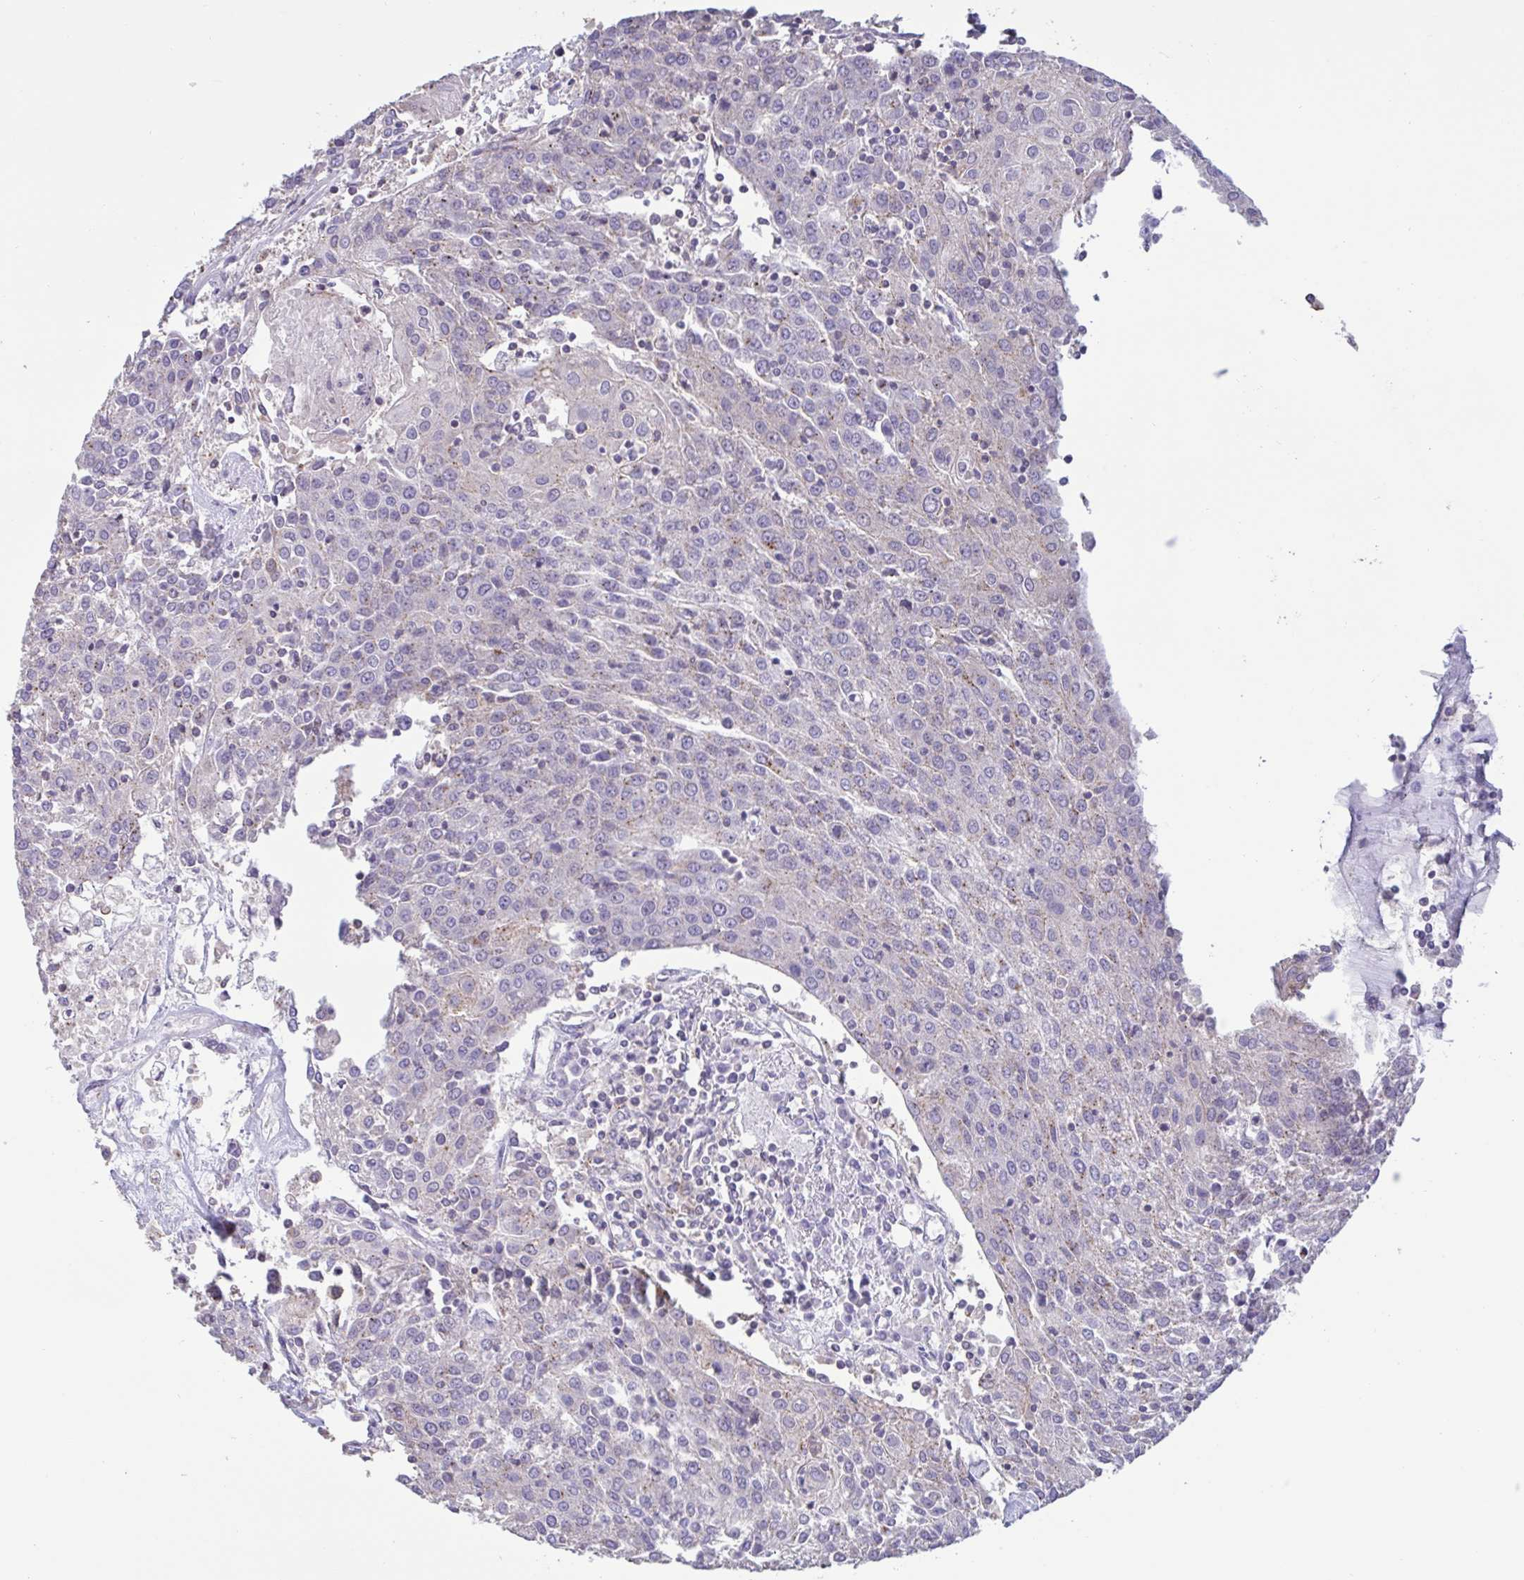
{"staining": {"intensity": "negative", "quantity": "none", "location": "none"}, "tissue": "urothelial cancer", "cell_type": "Tumor cells", "image_type": "cancer", "snomed": [{"axis": "morphology", "description": "Urothelial carcinoma, High grade"}, {"axis": "topography", "description": "Urinary bladder"}], "caption": "Urothelial cancer was stained to show a protein in brown. There is no significant expression in tumor cells. (Immunohistochemistry (ihc), brightfield microscopy, high magnification).", "gene": "CHMP5", "patient": {"sex": "female", "age": 85}}